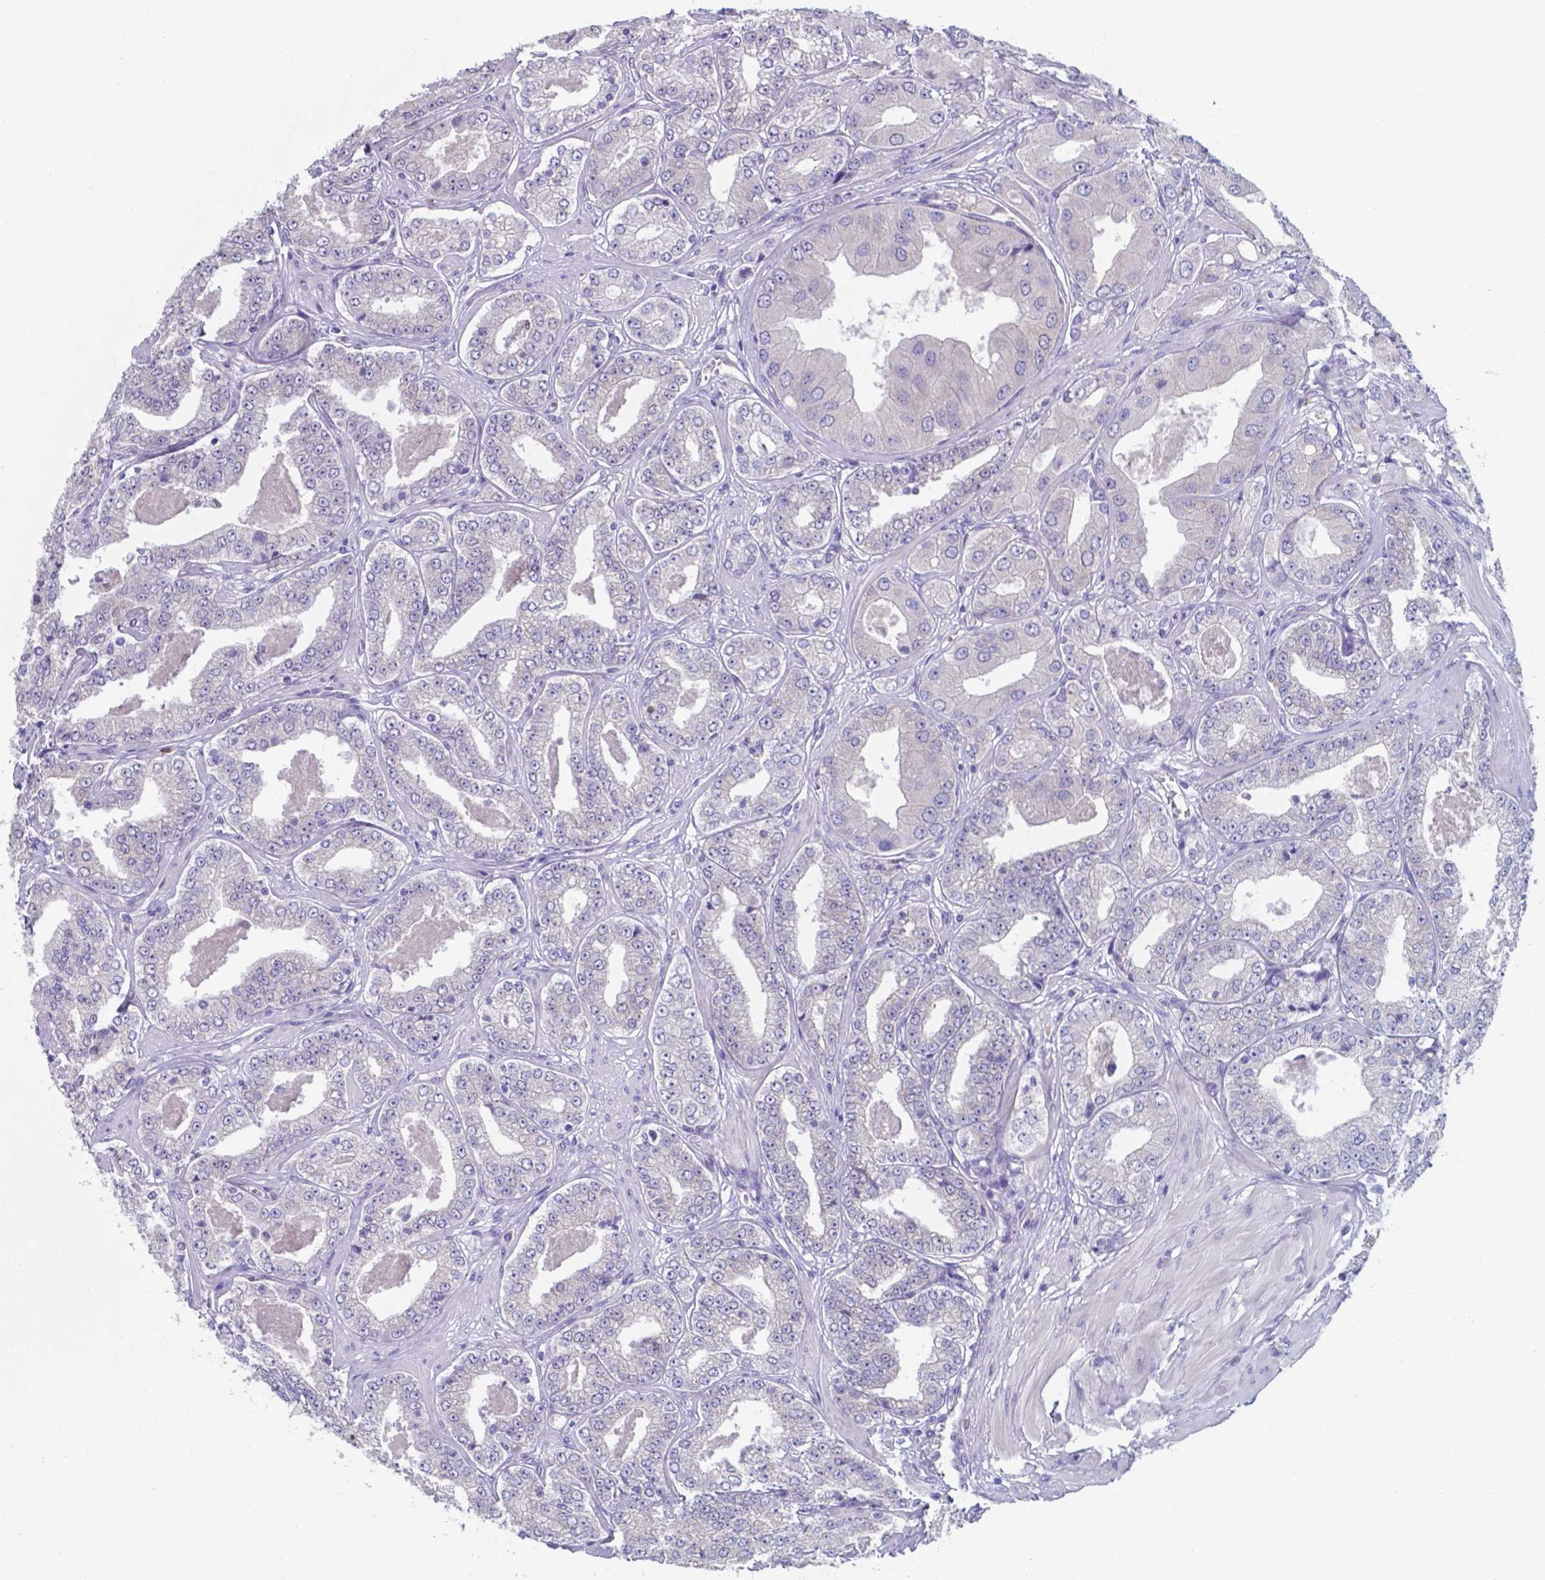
{"staining": {"intensity": "negative", "quantity": "none", "location": "none"}, "tissue": "prostate cancer", "cell_type": "Tumor cells", "image_type": "cancer", "snomed": [{"axis": "morphology", "description": "Adenocarcinoma, Low grade"}, {"axis": "topography", "description": "Prostate"}], "caption": "The immunohistochemistry (IHC) micrograph has no significant expression in tumor cells of prostate adenocarcinoma (low-grade) tissue.", "gene": "UBE2J1", "patient": {"sex": "male", "age": 60}}